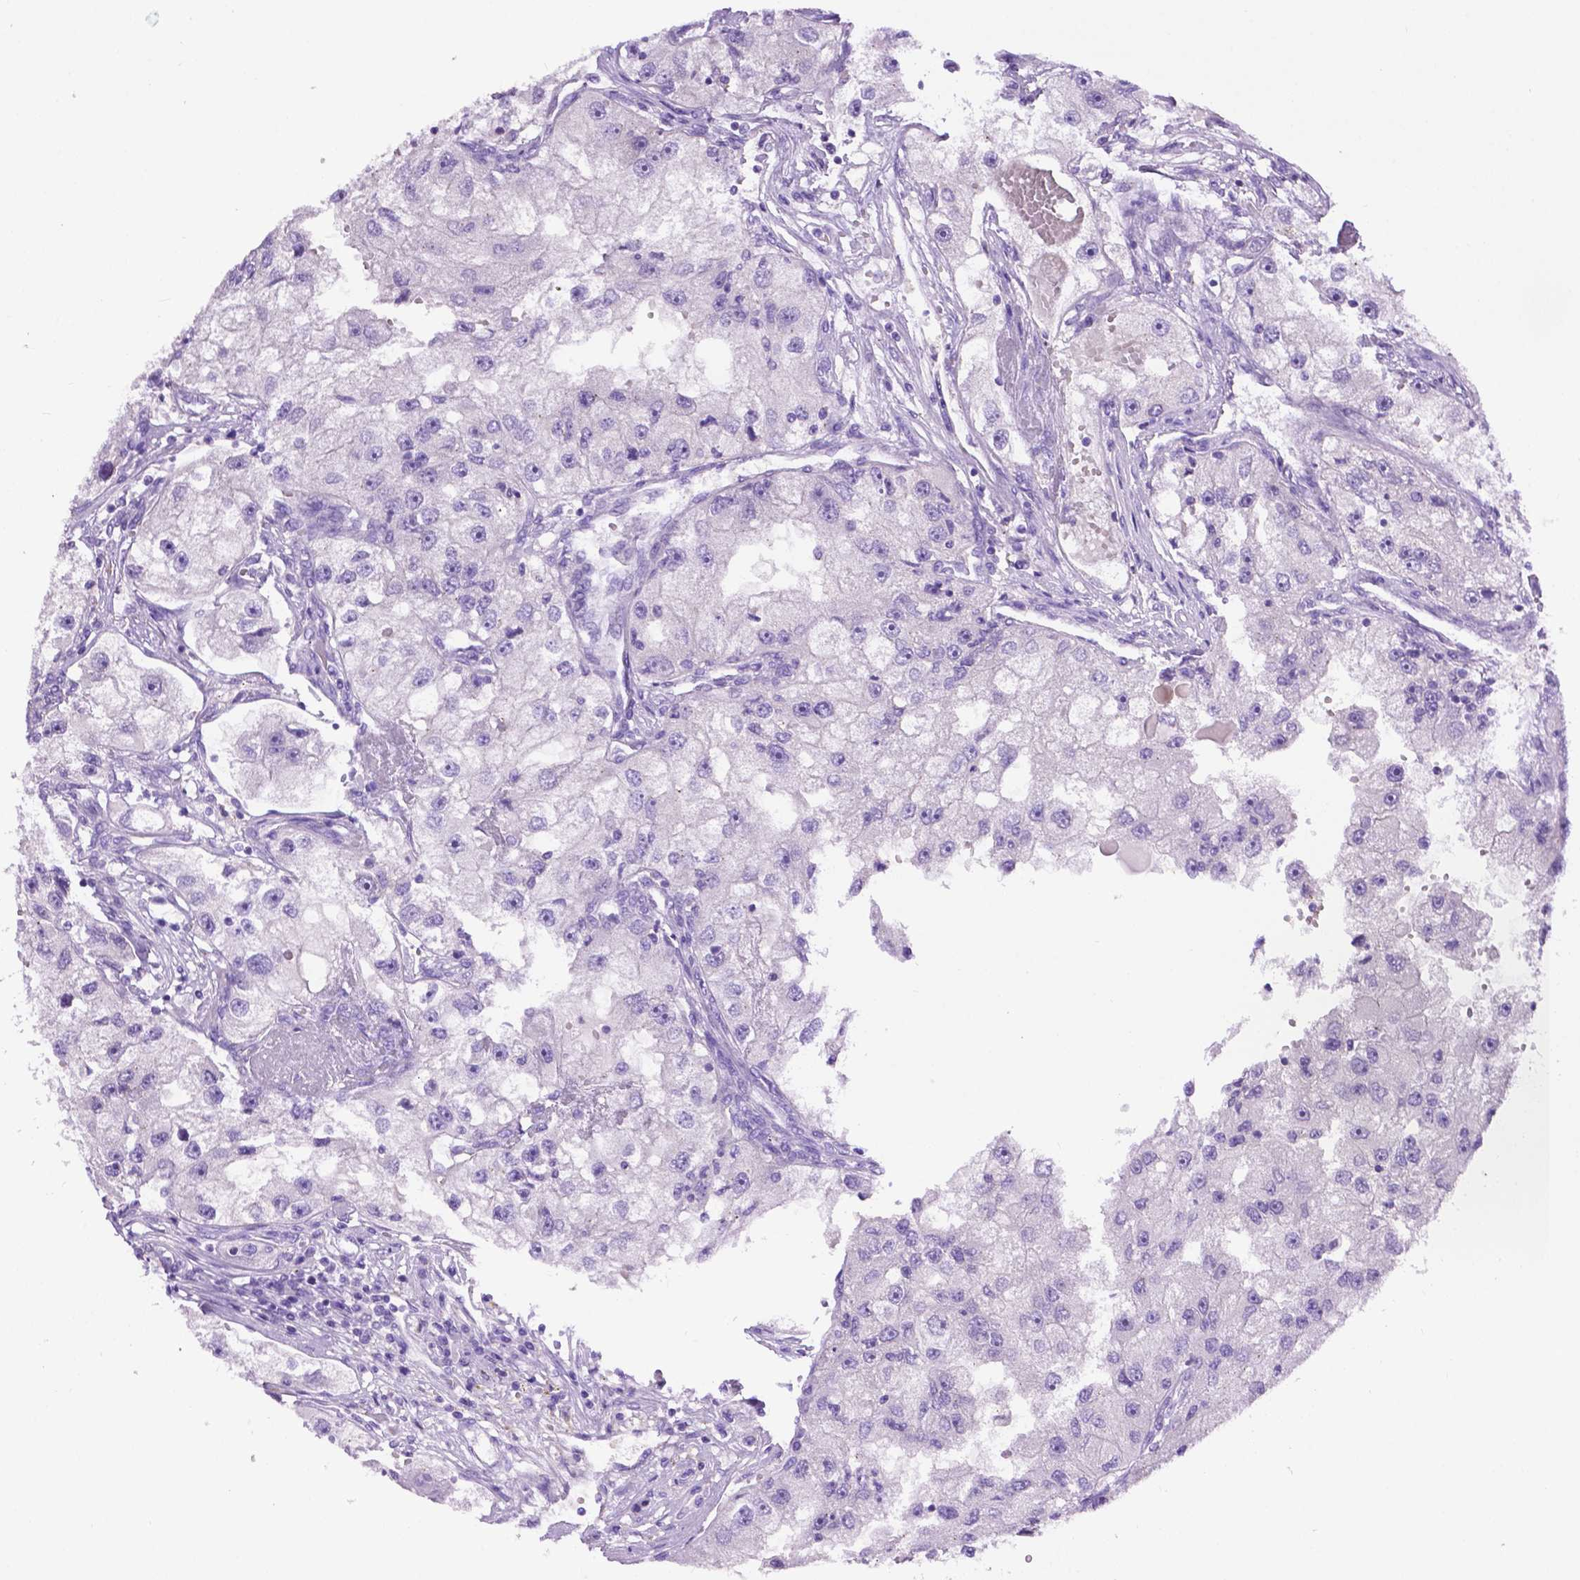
{"staining": {"intensity": "negative", "quantity": "none", "location": "none"}, "tissue": "renal cancer", "cell_type": "Tumor cells", "image_type": "cancer", "snomed": [{"axis": "morphology", "description": "Adenocarcinoma, NOS"}, {"axis": "topography", "description": "Kidney"}], "caption": "This is a image of IHC staining of adenocarcinoma (renal), which shows no staining in tumor cells.", "gene": "MMP27", "patient": {"sex": "male", "age": 63}}